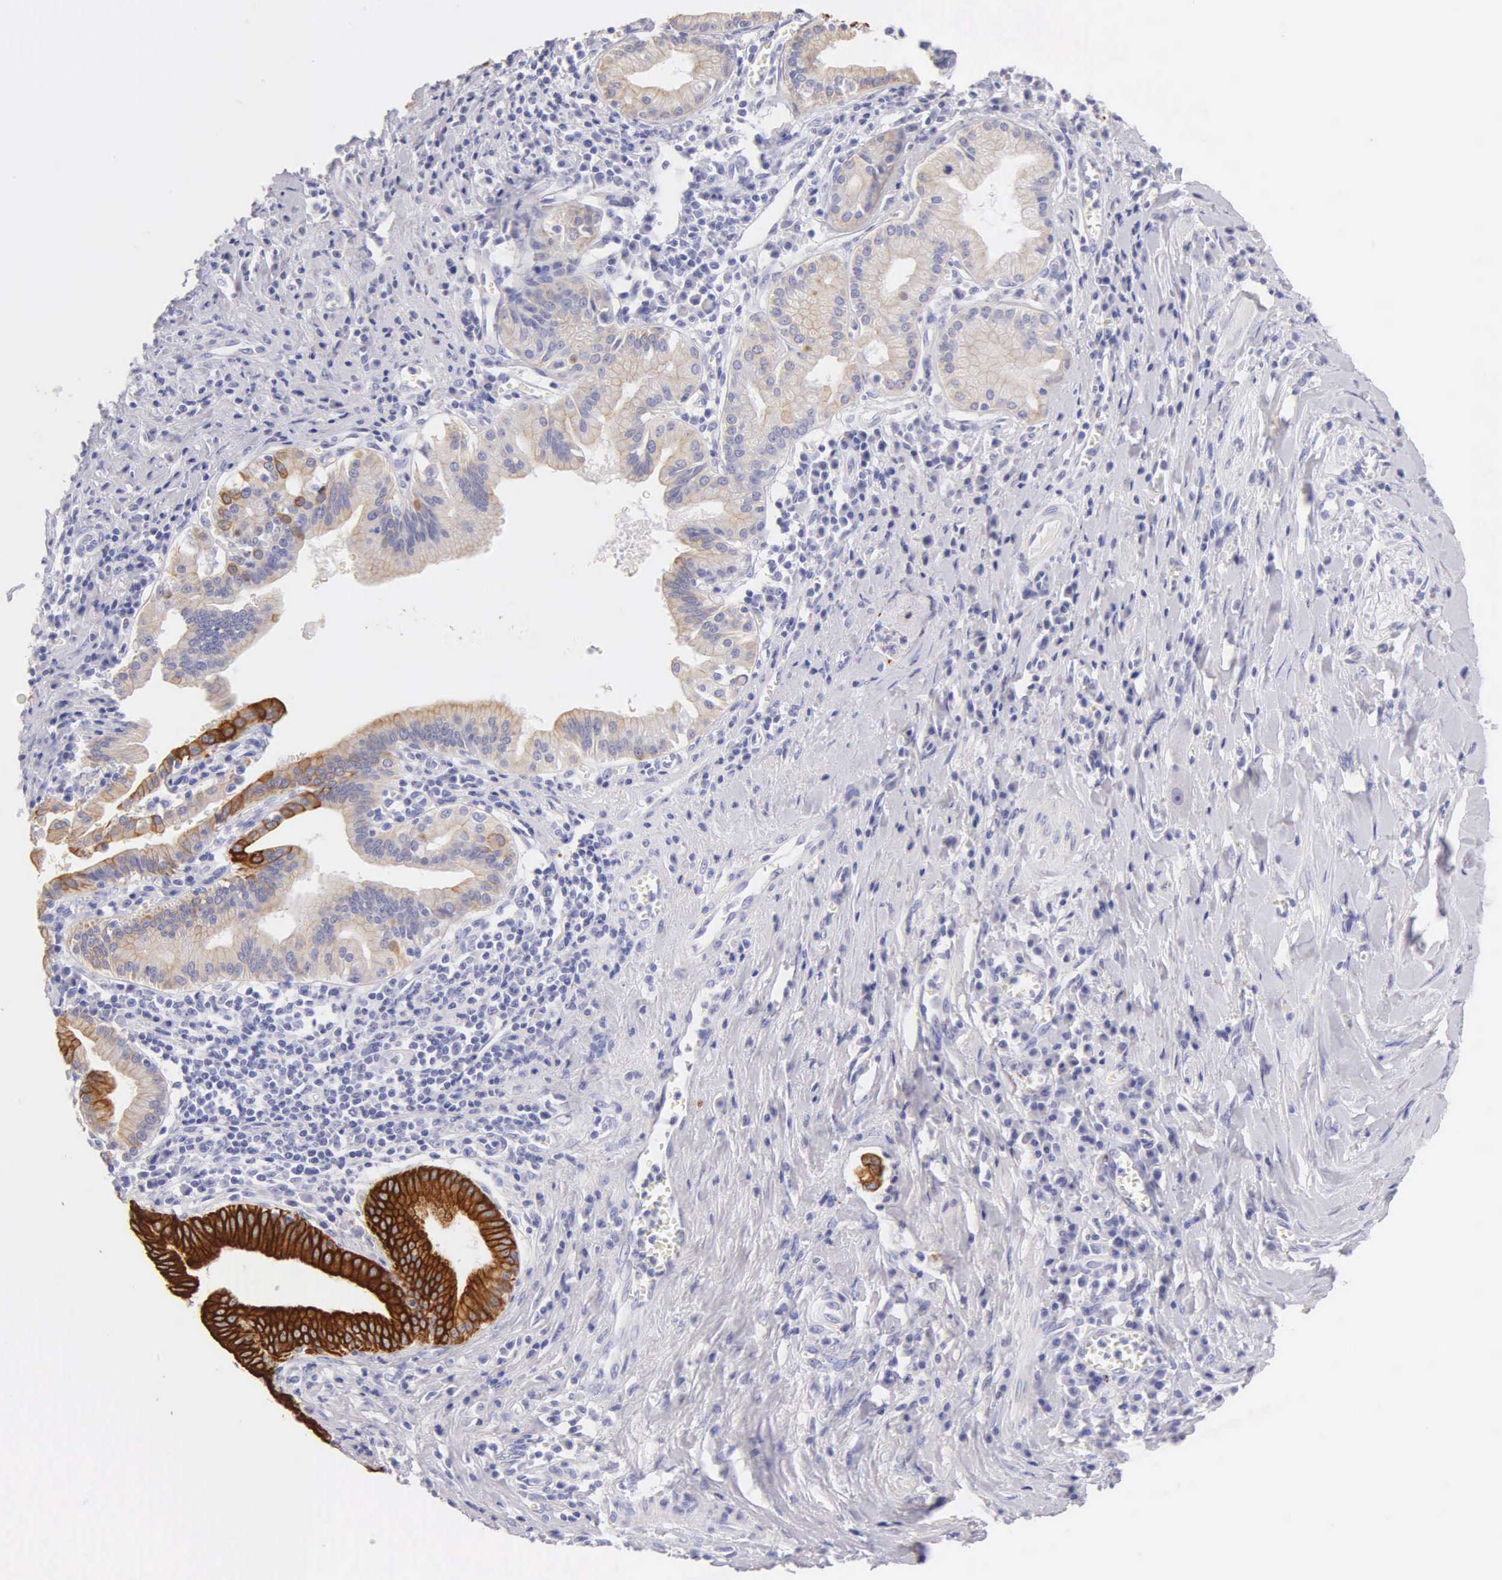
{"staining": {"intensity": "moderate", "quantity": "25%-75%", "location": "cytoplasmic/membranous"}, "tissue": "pancreatic cancer", "cell_type": "Tumor cells", "image_type": "cancer", "snomed": [{"axis": "morphology", "description": "Adenocarcinoma, NOS"}, {"axis": "topography", "description": "Pancreas"}], "caption": "IHC photomicrograph of neoplastic tissue: pancreatic cancer stained using immunohistochemistry (IHC) displays medium levels of moderate protein expression localized specifically in the cytoplasmic/membranous of tumor cells, appearing as a cytoplasmic/membranous brown color.", "gene": "KRT17", "patient": {"sex": "male", "age": 69}}